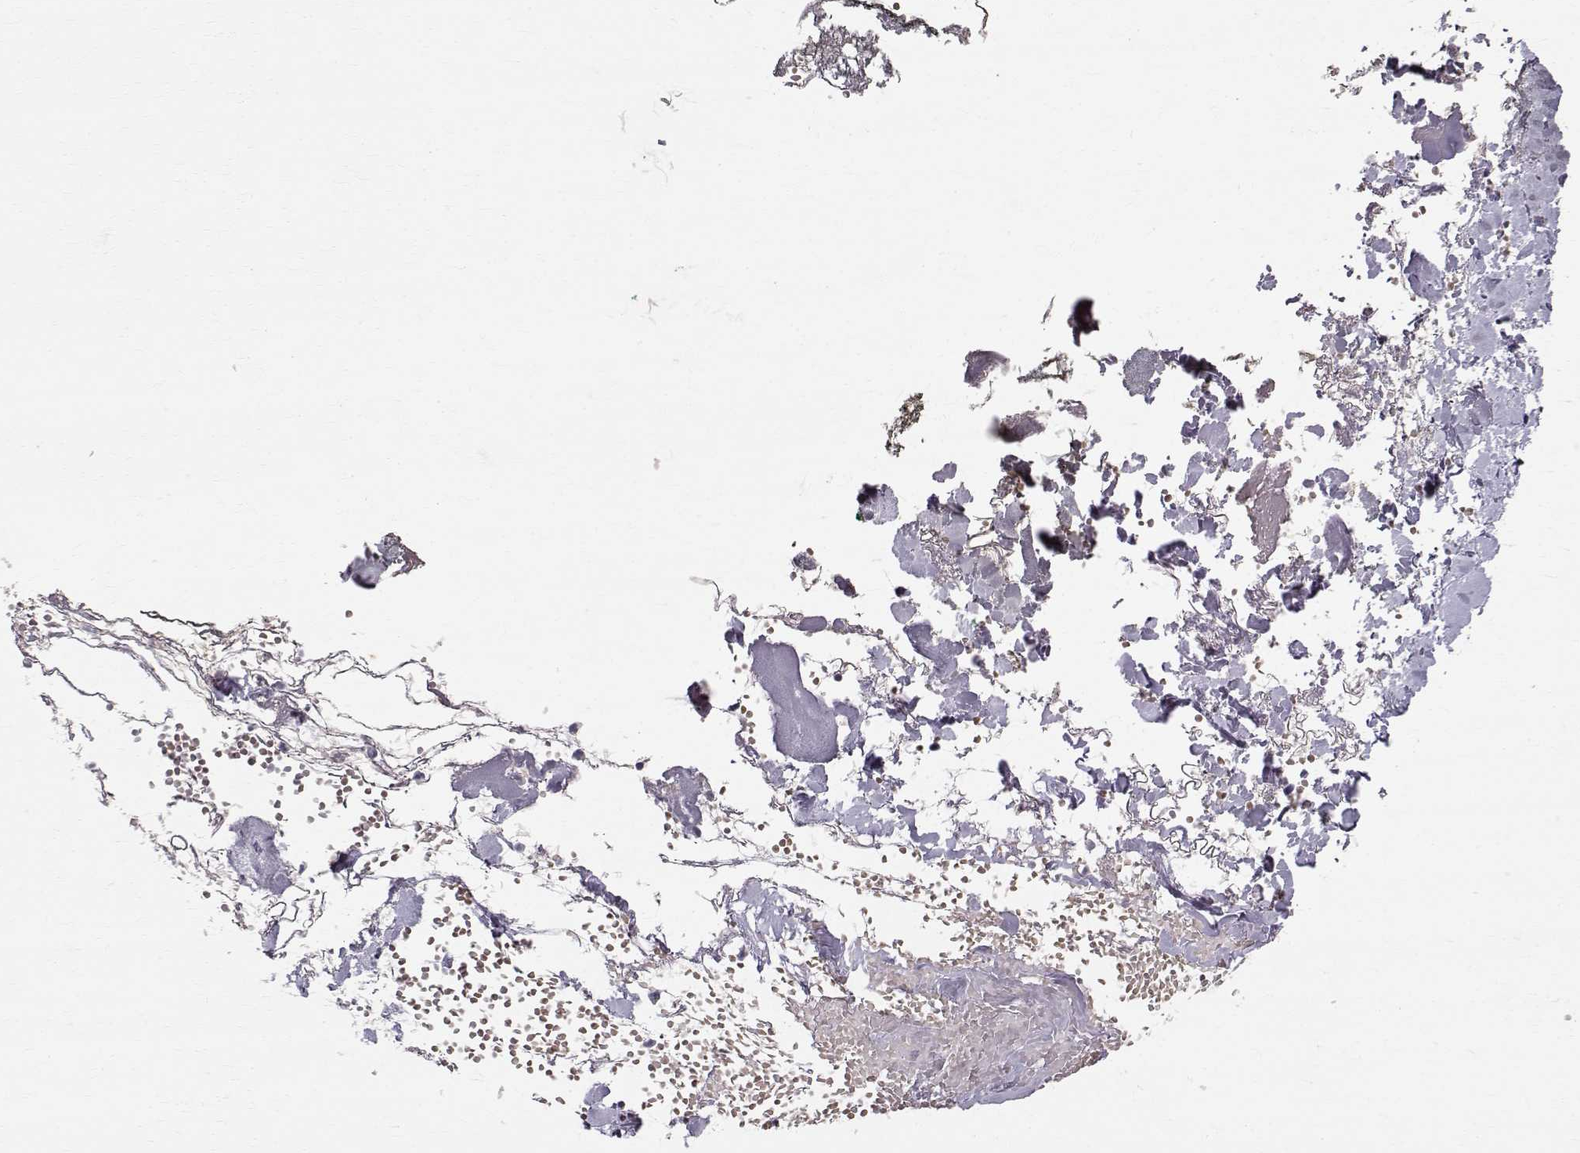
{"staining": {"intensity": "negative", "quantity": "none", "location": "none"}, "tissue": "skin", "cell_type": "Fibroblasts", "image_type": "normal", "snomed": [{"axis": "morphology", "description": "Normal tissue, NOS"}, {"axis": "topography", "description": "Skin"}], "caption": "DAB (3,3'-diaminobenzidine) immunohistochemical staining of unremarkable skin demonstrates no significant expression in fibroblasts.", "gene": "RPP38", "patient": {"sex": "female", "age": 34}}